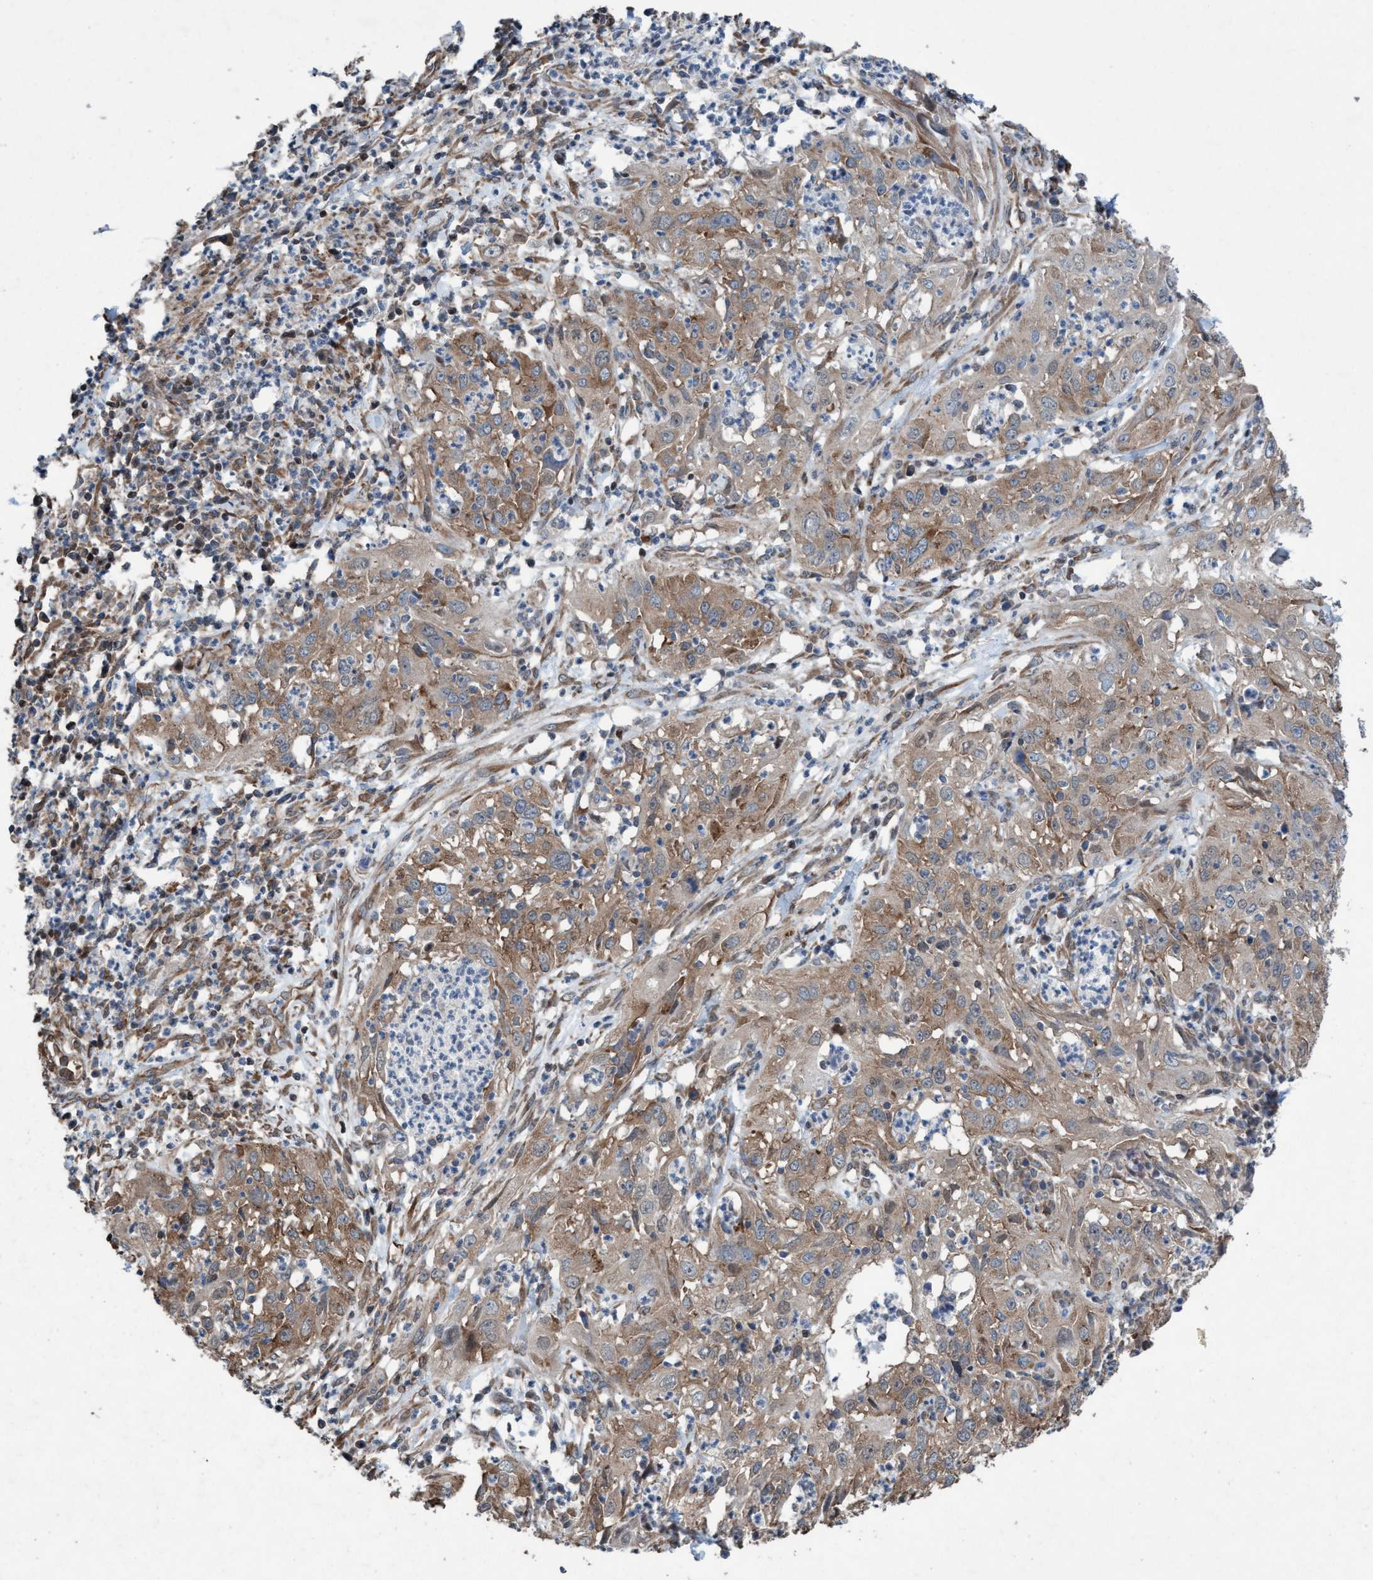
{"staining": {"intensity": "weak", "quantity": ">75%", "location": "cytoplasmic/membranous"}, "tissue": "cervical cancer", "cell_type": "Tumor cells", "image_type": "cancer", "snomed": [{"axis": "morphology", "description": "Squamous cell carcinoma, NOS"}, {"axis": "topography", "description": "Cervix"}], "caption": "Immunohistochemical staining of human cervical squamous cell carcinoma exhibits low levels of weak cytoplasmic/membranous protein staining in approximately >75% of tumor cells.", "gene": "METAP2", "patient": {"sex": "female", "age": 32}}